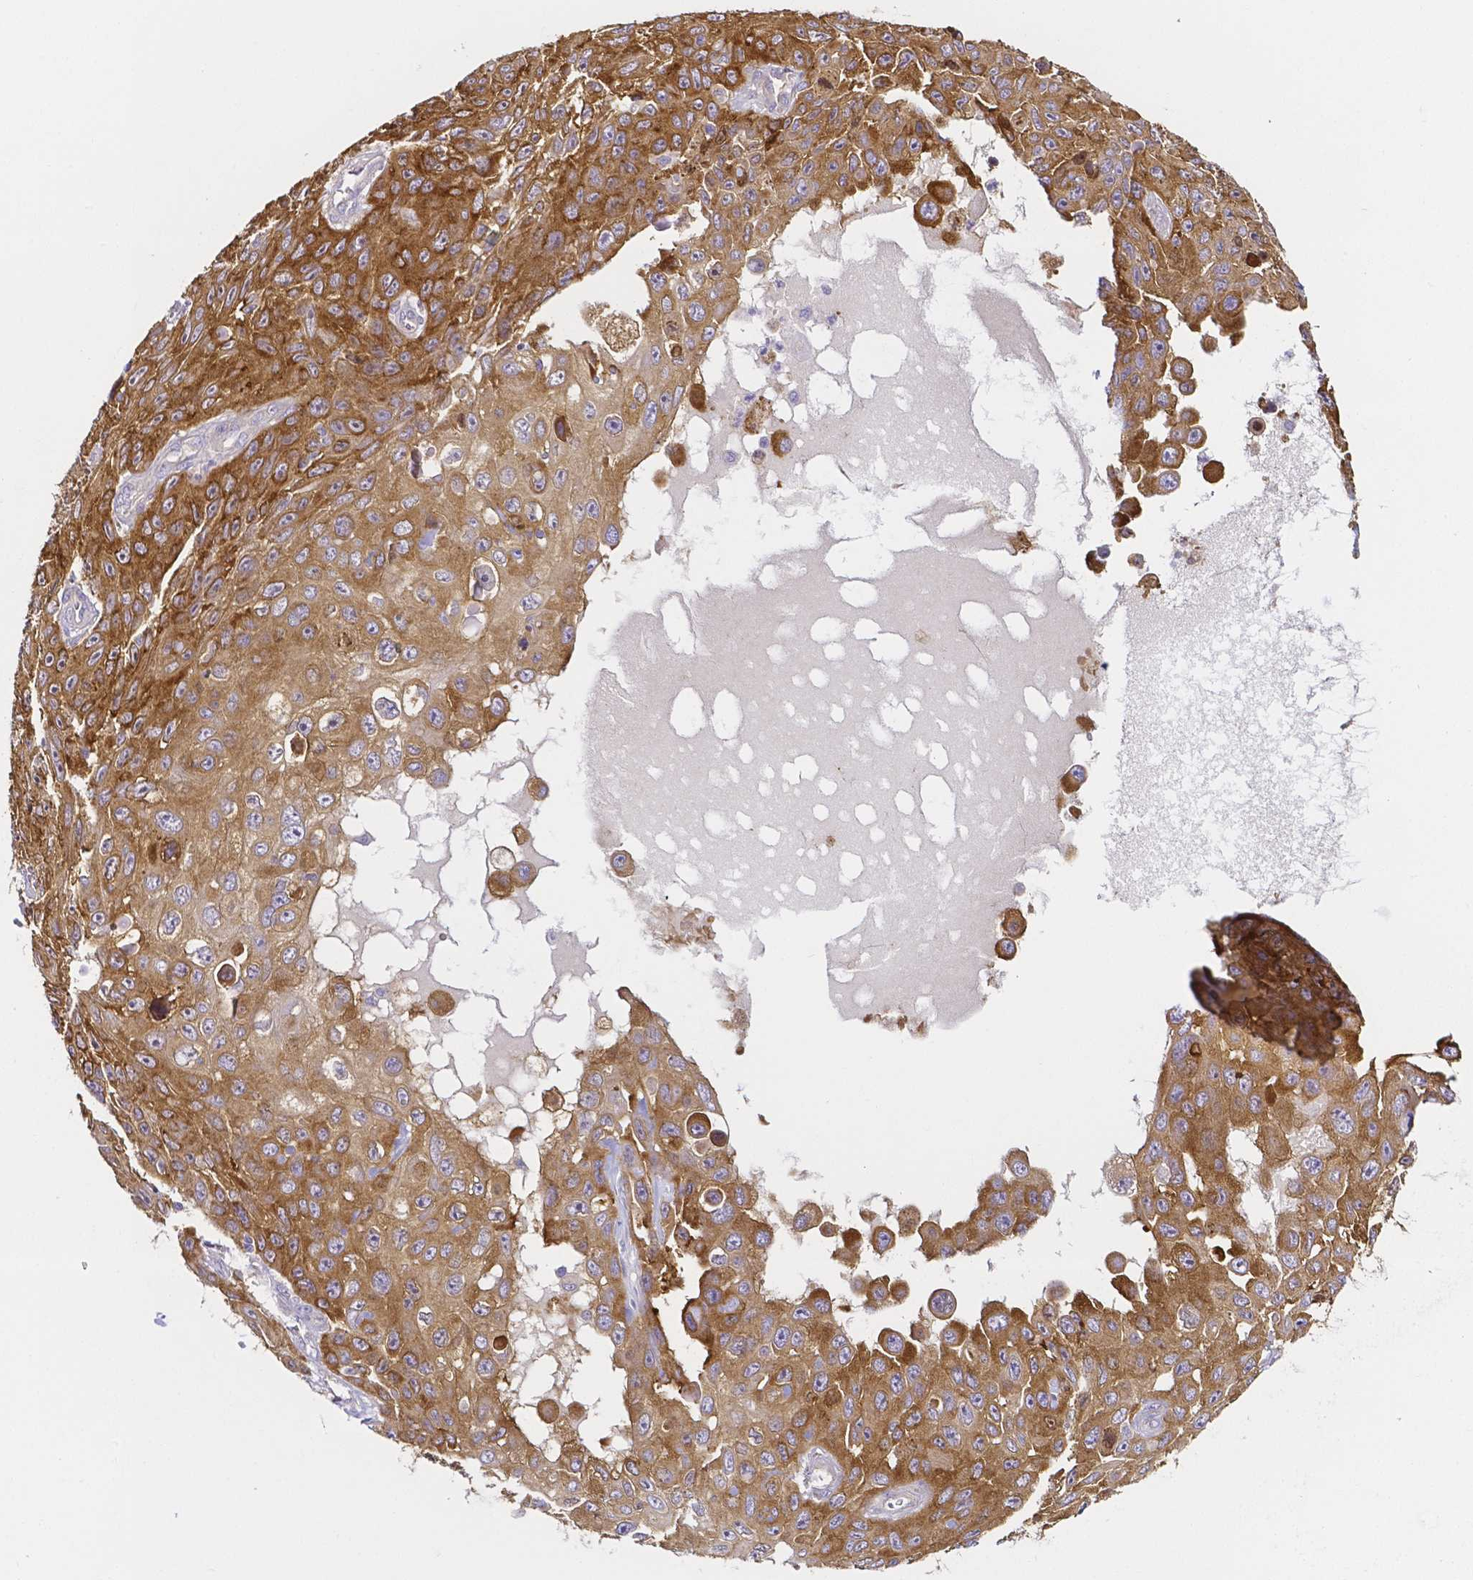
{"staining": {"intensity": "moderate", "quantity": ">75%", "location": "cytoplasmic/membranous"}, "tissue": "skin cancer", "cell_type": "Tumor cells", "image_type": "cancer", "snomed": [{"axis": "morphology", "description": "Squamous cell carcinoma, NOS"}, {"axis": "topography", "description": "Skin"}], "caption": "Immunohistochemical staining of squamous cell carcinoma (skin) demonstrates medium levels of moderate cytoplasmic/membranous positivity in about >75% of tumor cells.", "gene": "PKP3", "patient": {"sex": "male", "age": 82}}